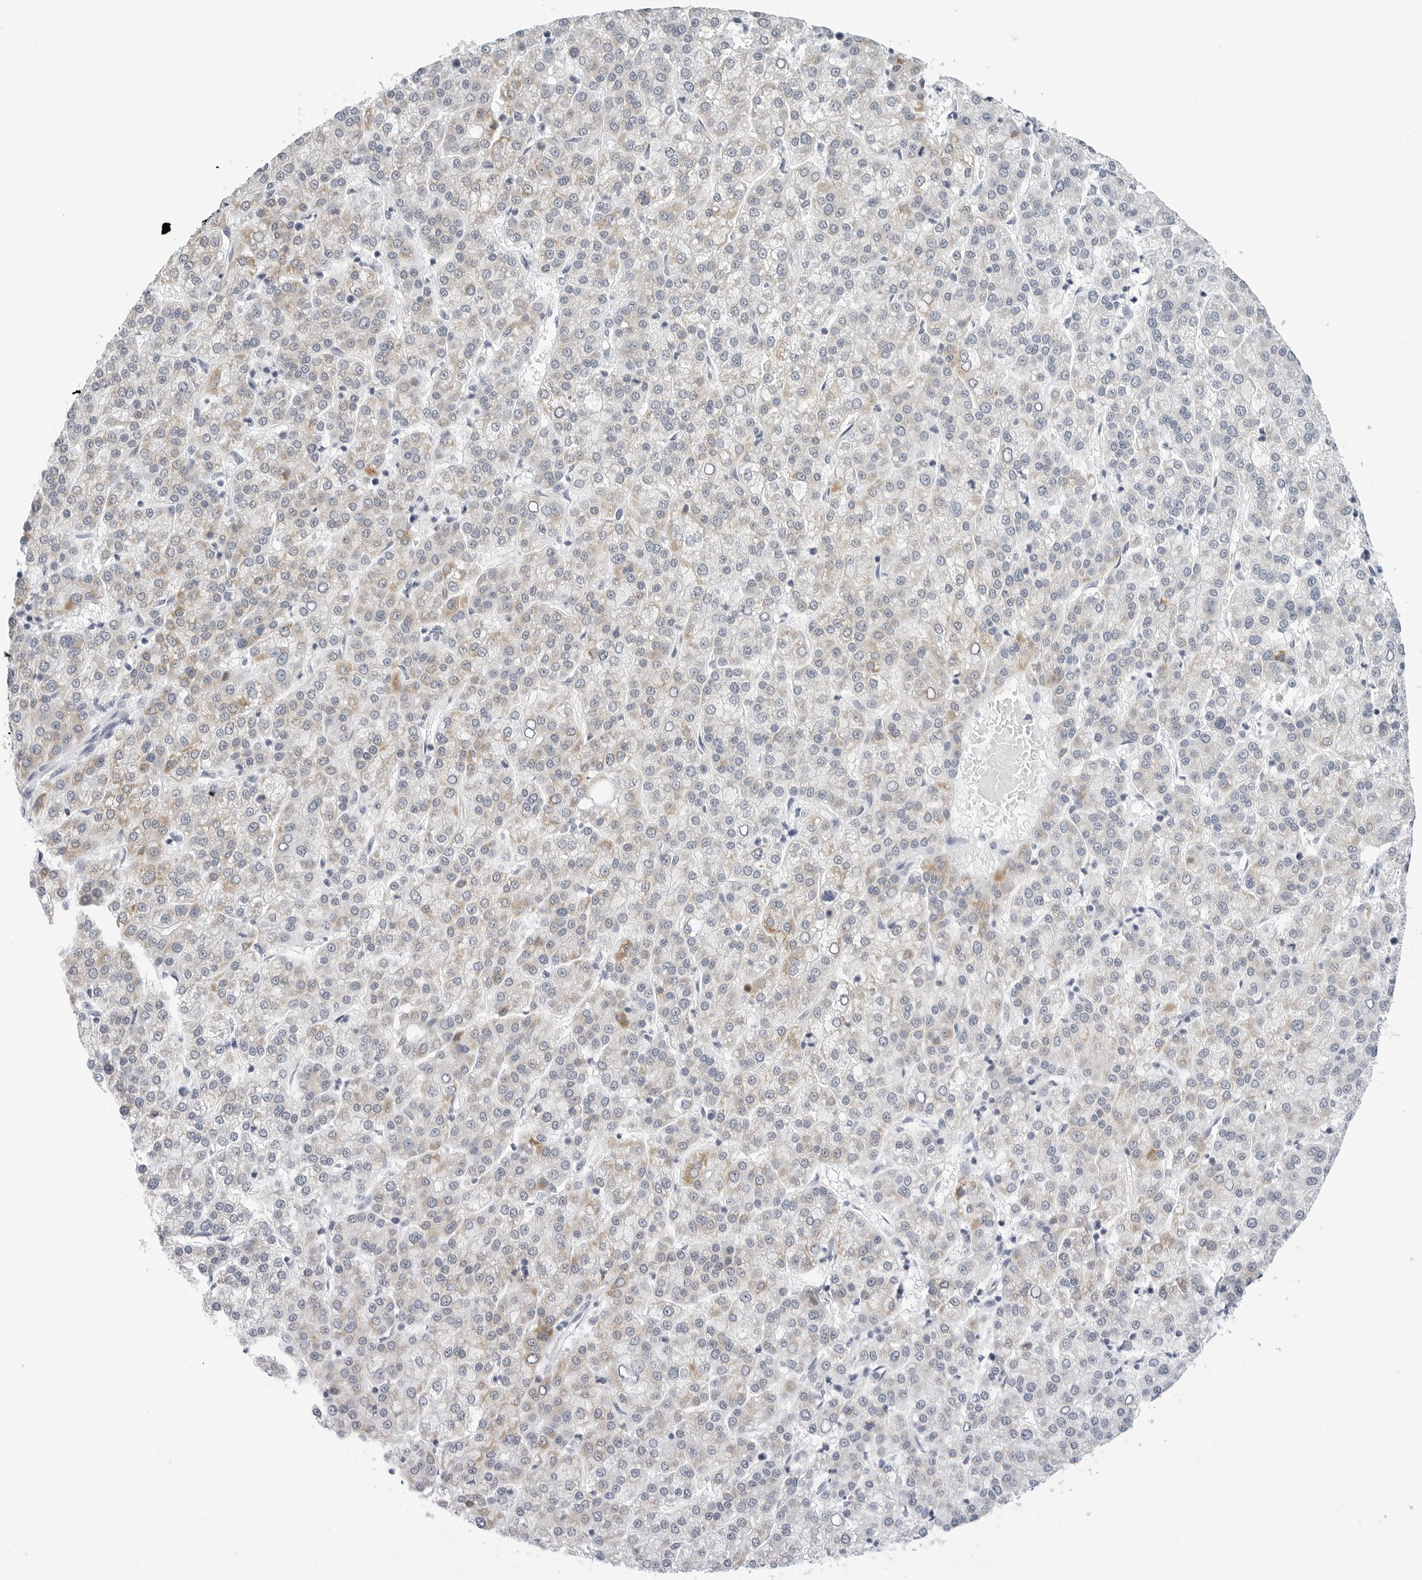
{"staining": {"intensity": "weak", "quantity": "25%-75%", "location": "cytoplasmic/membranous"}, "tissue": "liver cancer", "cell_type": "Tumor cells", "image_type": "cancer", "snomed": [{"axis": "morphology", "description": "Carcinoma, Hepatocellular, NOS"}, {"axis": "topography", "description": "Liver"}], "caption": "This micrograph displays immunohistochemistry staining of human liver hepatocellular carcinoma, with low weak cytoplasmic/membranous staining in approximately 25%-75% of tumor cells.", "gene": "HSPB7", "patient": {"sex": "female", "age": 58}}